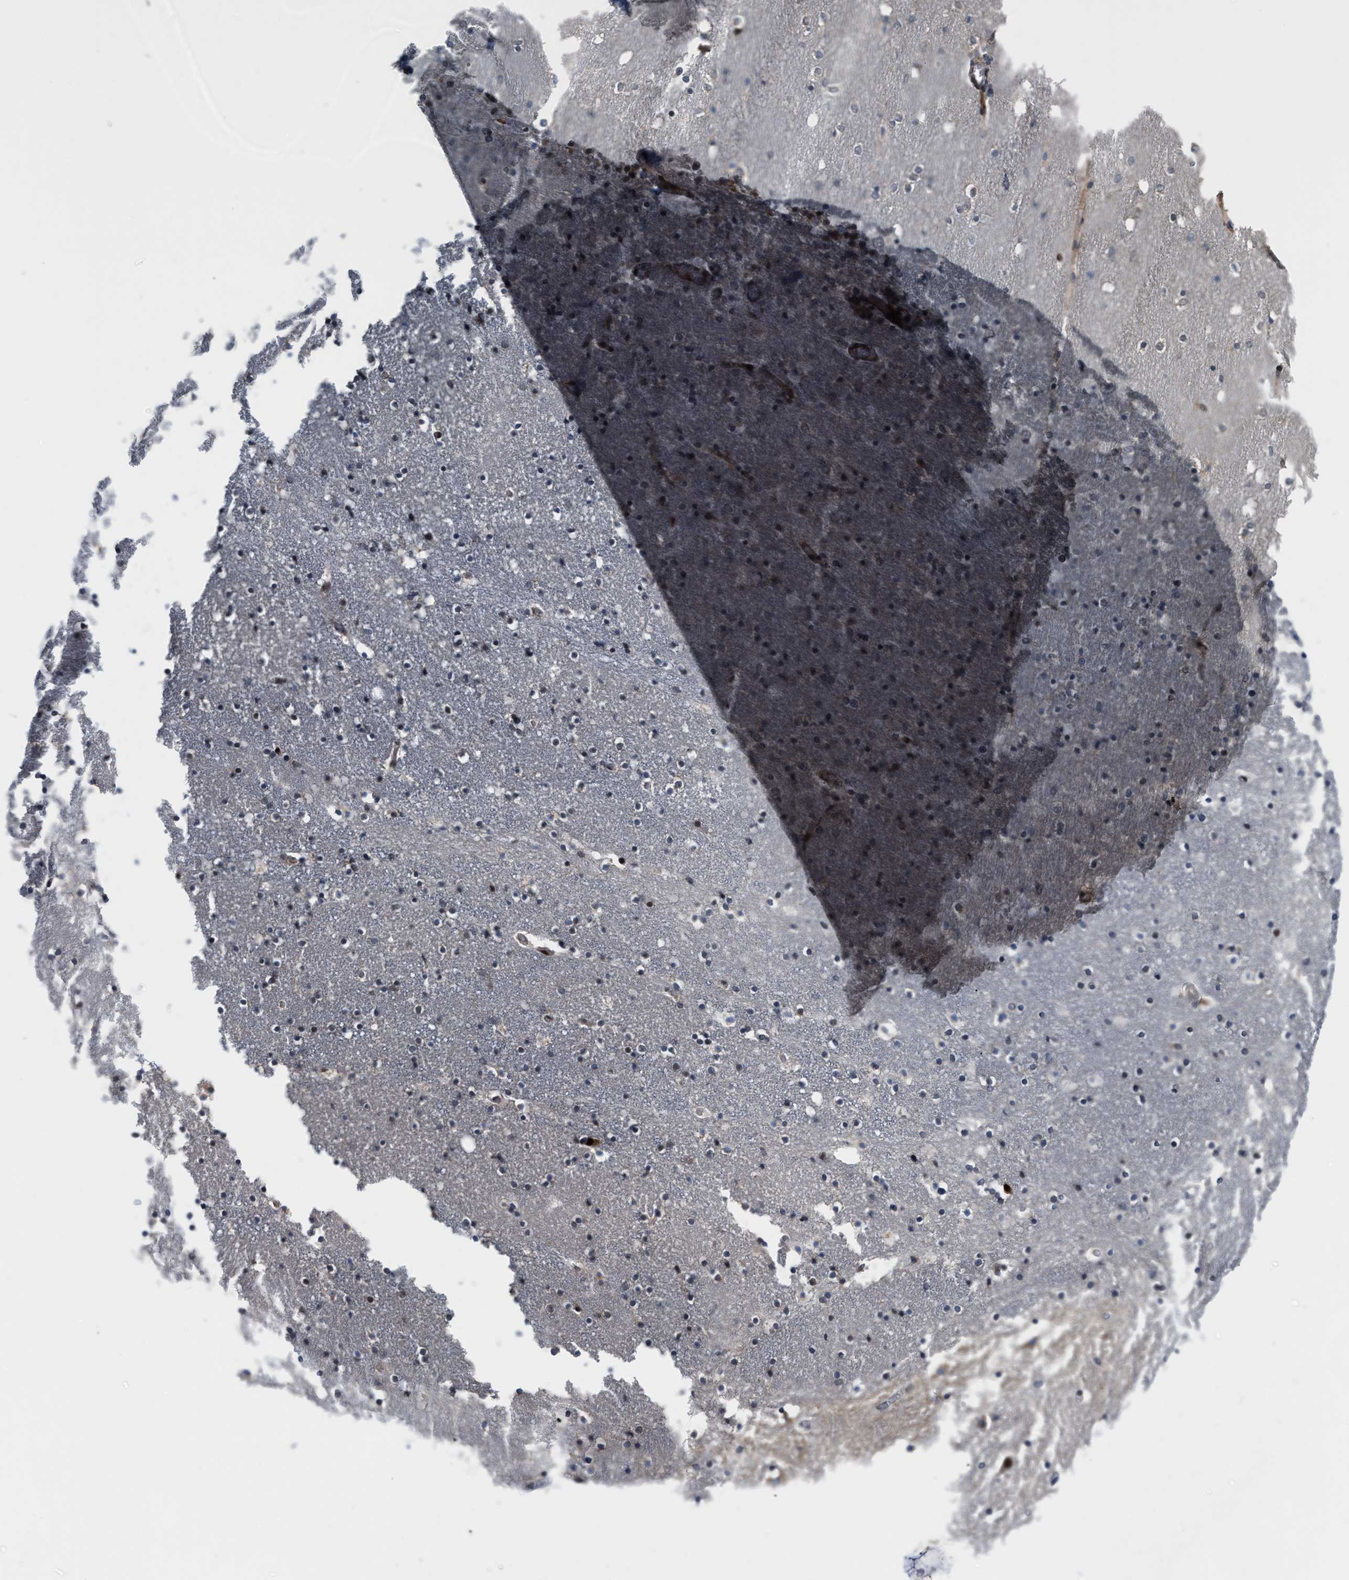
{"staining": {"intensity": "moderate", "quantity": "<25%", "location": "nuclear"}, "tissue": "caudate", "cell_type": "Glial cells", "image_type": "normal", "snomed": [{"axis": "morphology", "description": "Normal tissue, NOS"}, {"axis": "topography", "description": "Lateral ventricle wall"}], "caption": "Immunohistochemistry (DAB) staining of unremarkable caudate exhibits moderate nuclear protein staining in approximately <25% of glial cells. The protein is shown in brown color, while the nuclei are stained blue.", "gene": "TCF4", "patient": {"sex": "male", "age": 45}}